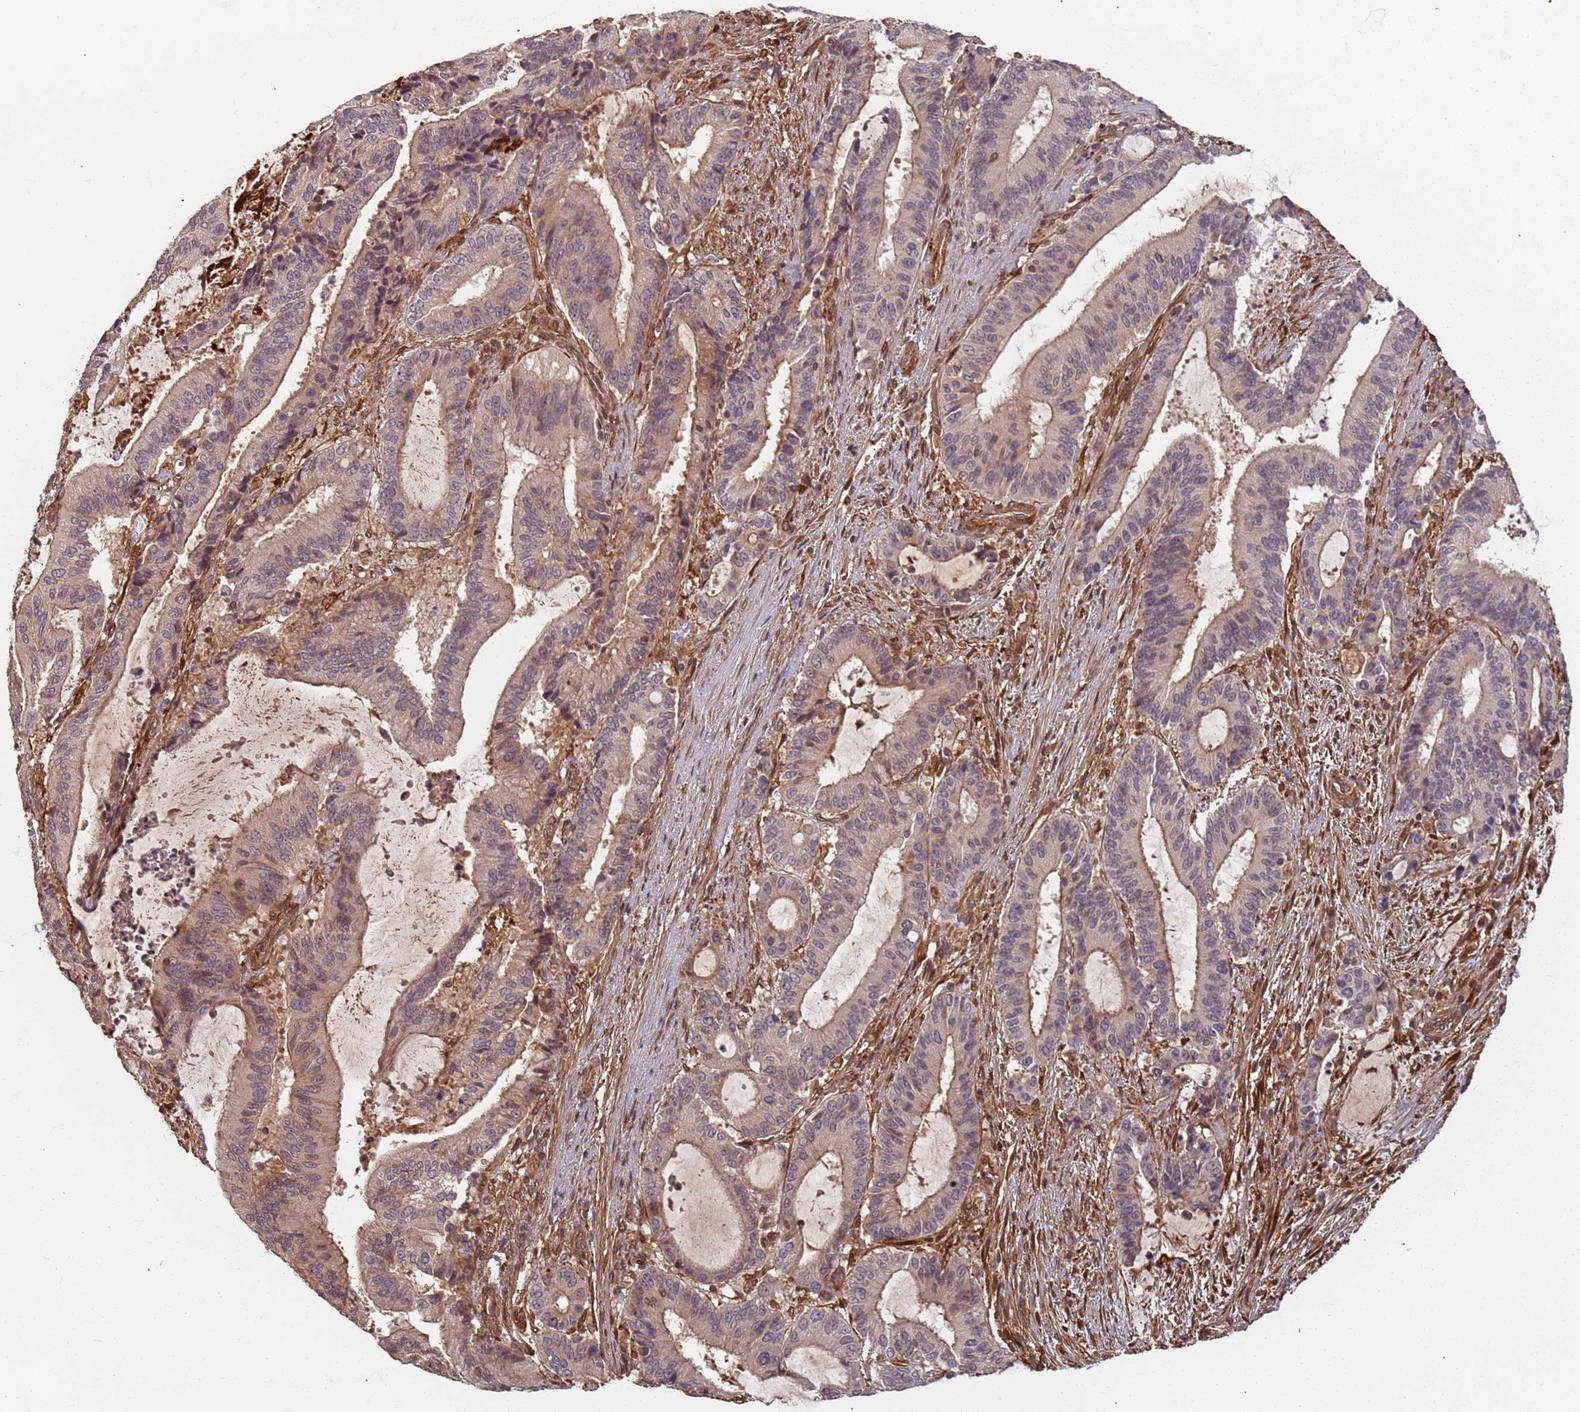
{"staining": {"intensity": "weak", "quantity": "<25%", "location": "cytoplasmic/membranous"}, "tissue": "liver cancer", "cell_type": "Tumor cells", "image_type": "cancer", "snomed": [{"axis": "morphology", "description": "Normal tissue, NOS"}, {"axis": "morphology", "description": "Cholangiocarcinoma"}, {"axis": "topography", "description": "Liver"}, {"axis": "topography", "description": "Peripheral nerve tissue"}], "caption": "This is an immunohistochemistry micrograph of human cholangiocarcinoma (liver). There is no expression in tumor cells.", "gene": "SDCCAG8", "patient": {"sex": "female", "age": 73}}